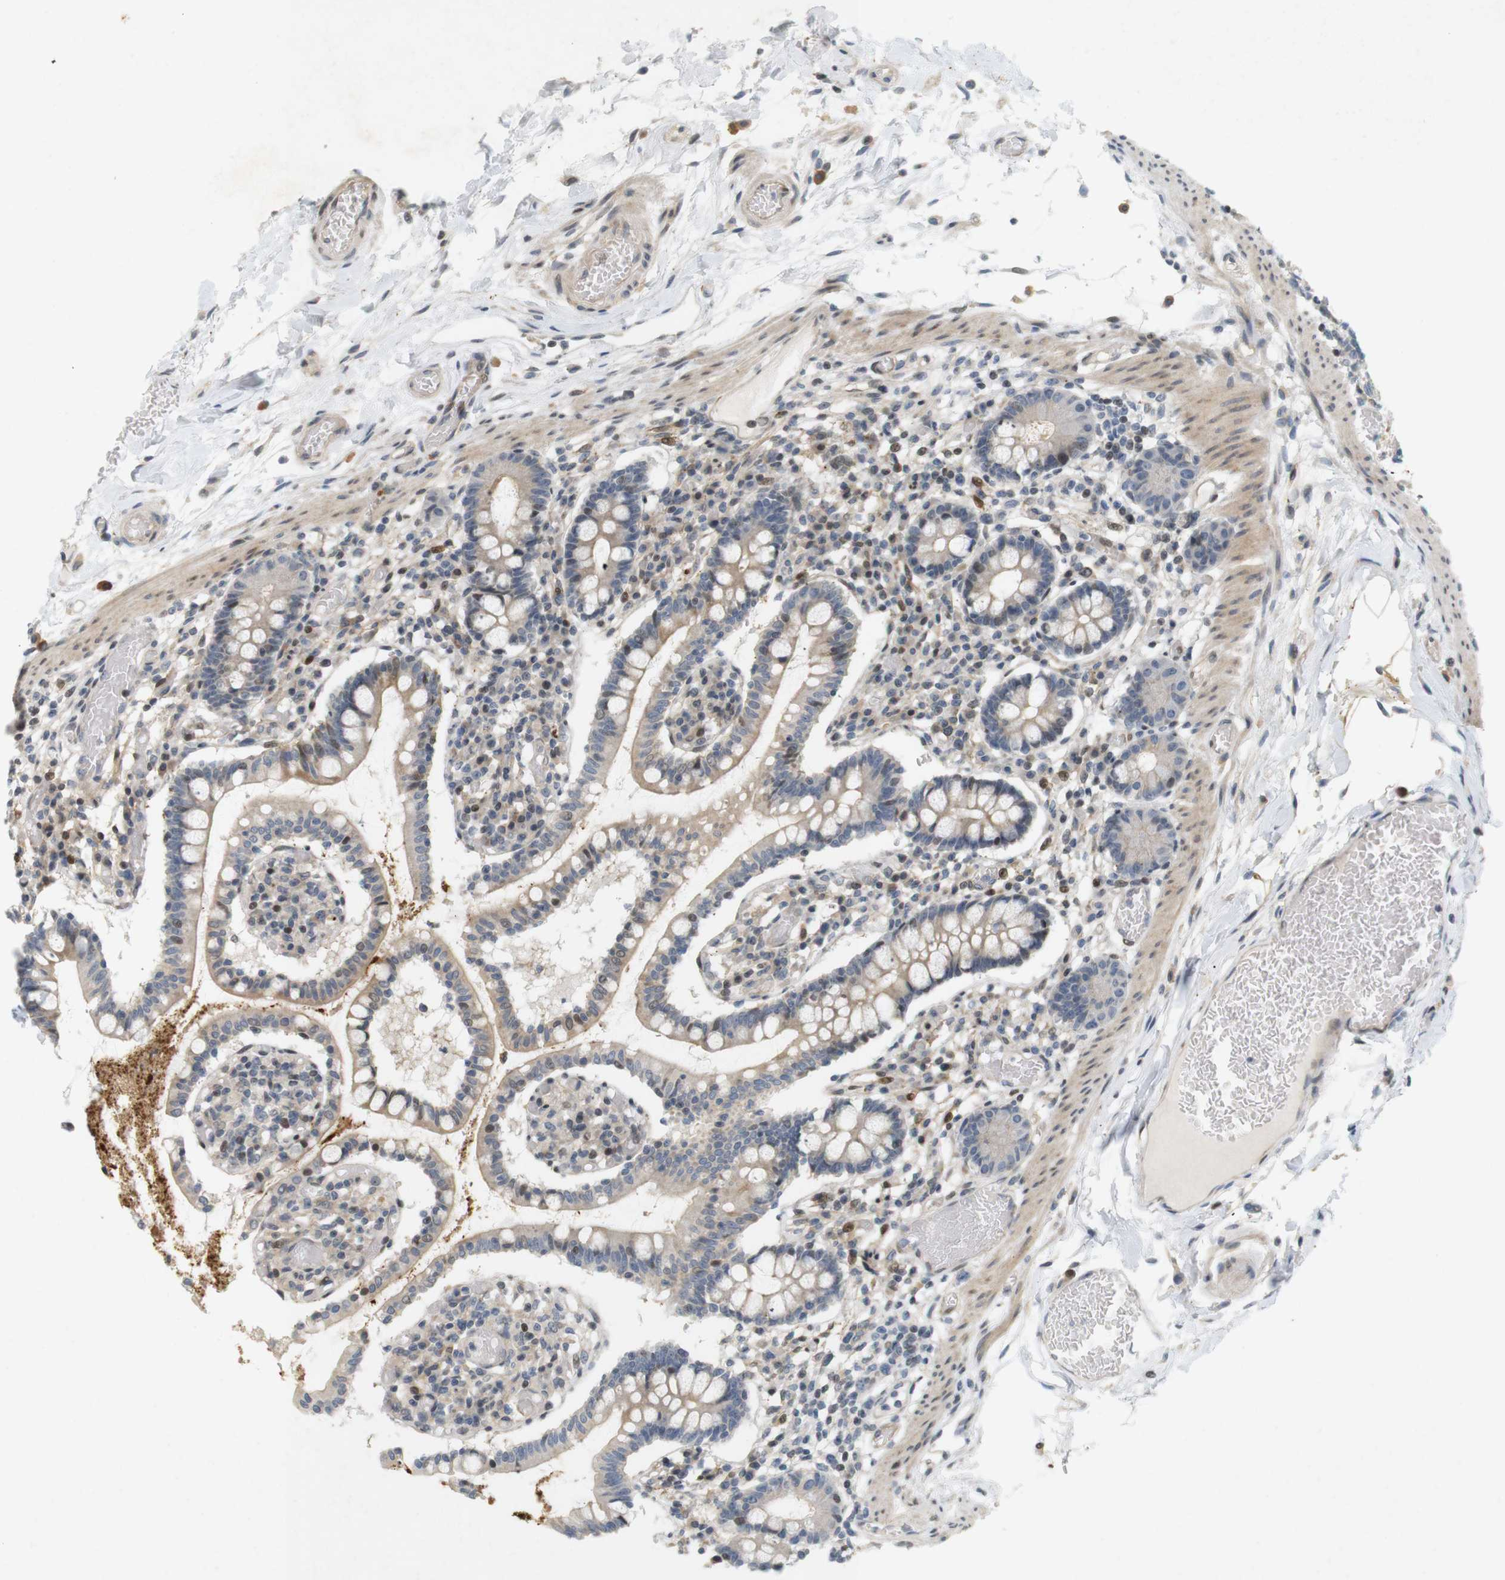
{"staining": {"intensity": "weak", "quantity": ">75%", "location": "cytoplasmic/membranous"}, "tissue": "small intestine", "cell_type": "Glandular cells", "image_type": "normal", "snomed": [{"axis": "morphology", "description": "Normal tissue, NOS"}, {"axis": "topography", "description": "Small intestine"}], "caption": "Immunohistochemistry micrograph of unremarkable small intestine stained for a protein (brown), which reveals low levels of weak cytoplasmic/membranous expression in approximately >75% of glandular cells.", "gene": "PPP1R14A", "patient": {"sex": "female", "age": 61}}